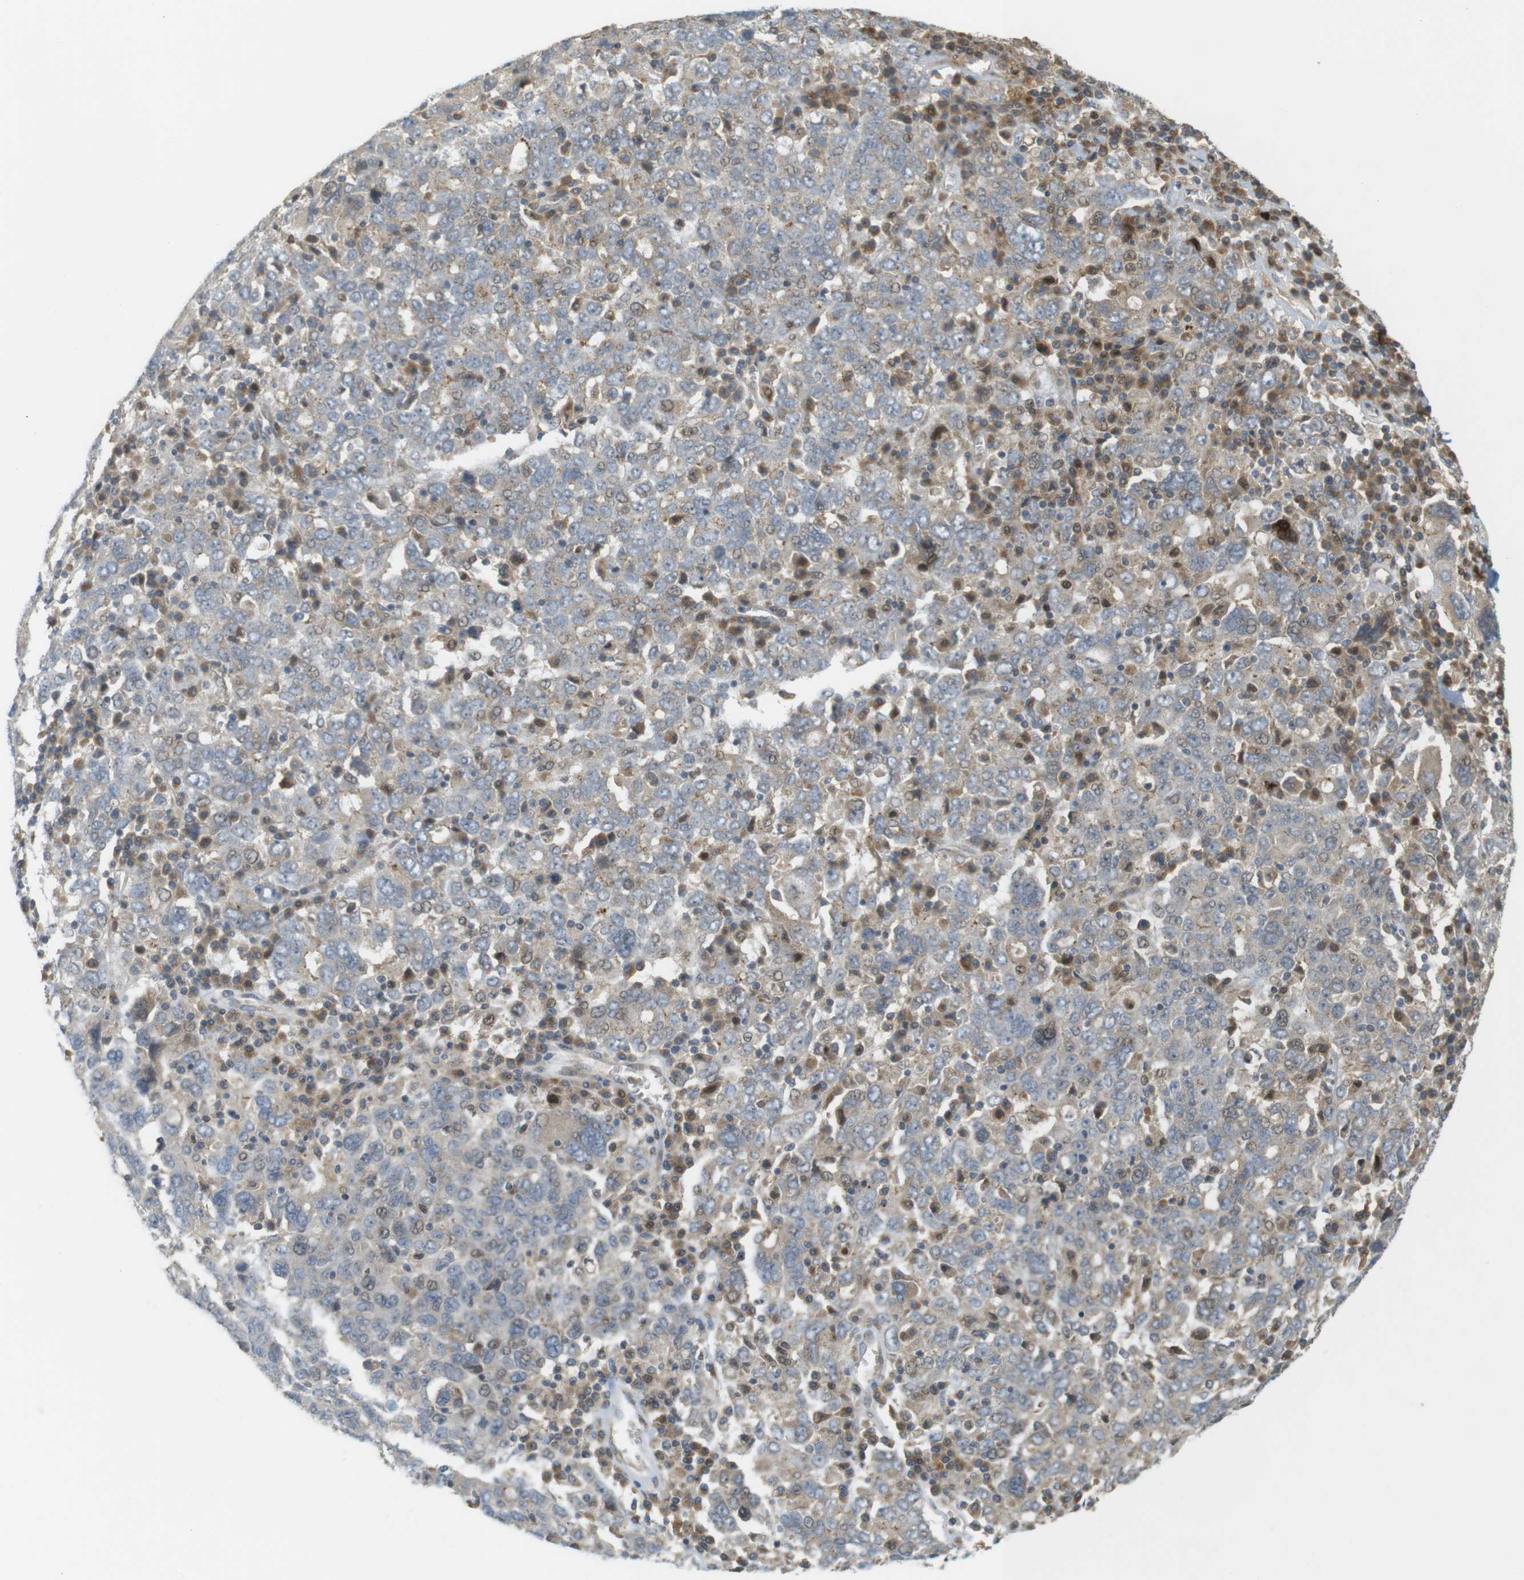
{"staining": {"intensity": "weak", "quantity": "<25%", "location": "nuclear"}, "tissue": "ovarian cancer", "cell_type": "Tumor cells", "image_type": "cancer", "snomed": [{"axis": "morphology", "description": "Carcinoma, endometroid"}, {"axis": "topography", "description": "Ovary"}], "caption": "Tumor cells show no significant protein positivity in endometroid carcinoma (ovarian).", "gene": "CLRN3", "patient": {"sex": "female", "age": 62}}